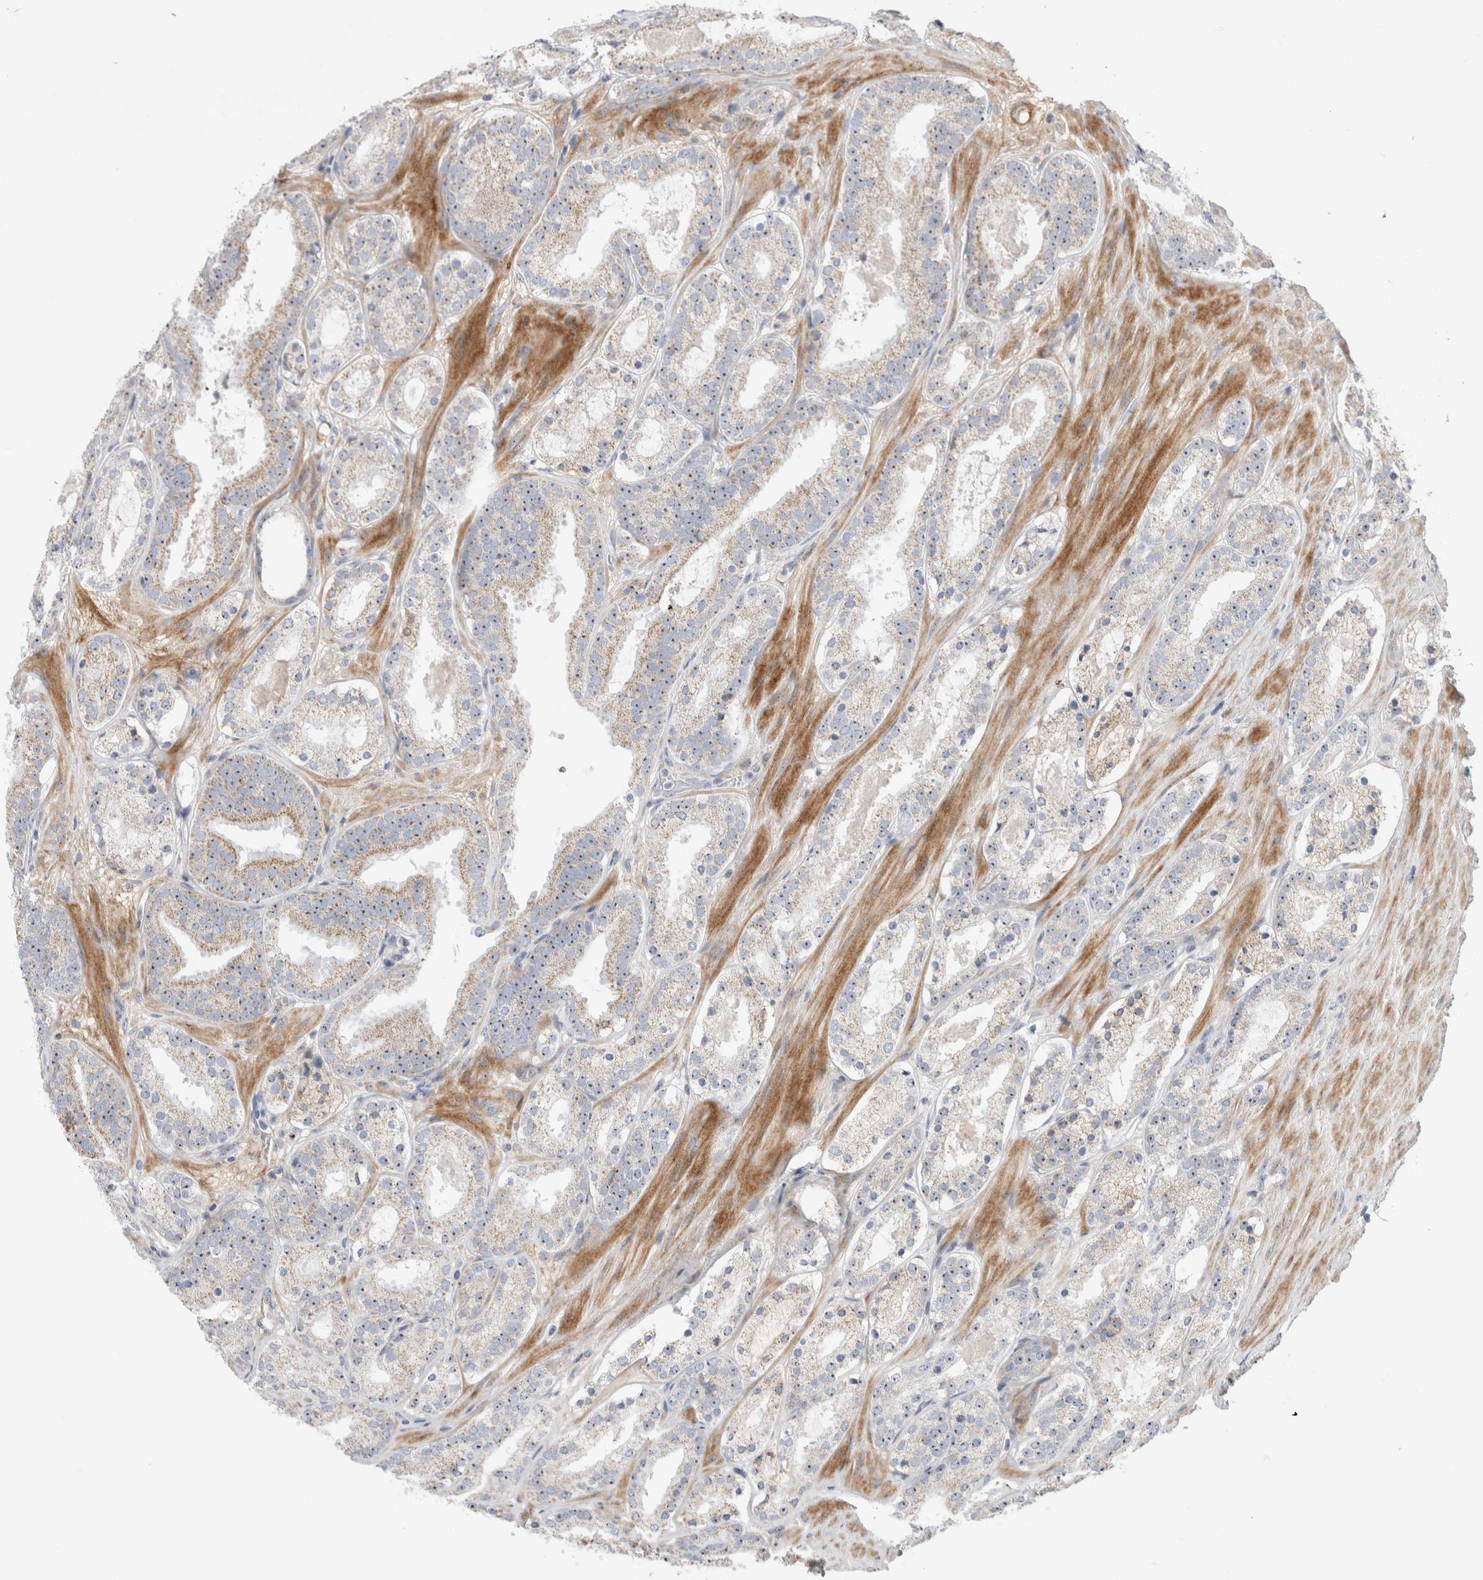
{"staining": {"intensity": "weak", "quantity": "25%-75%", "location": "cytoplasmic/membranous"}, "tissue": "prostate cancer", "cell_type": "Tumor cells", "image_type": "cancer", "snomed": [{"axis": "morphology", "description": "Adenocarcinoma, Low grade"}, {"axis": "topography", "description": "Prostate"}], "caption": "An immunohistochemistry (IHC) image of tumor tissue is shown. Protein staining in brown shows weak cytoplasmic/membranous positivity in prostate cancer within tumor cells. (IHC, brightfield microscopy, high magnification).", "gene": "ECHDC2", "patient": {"sex": "male", "age": 69}}